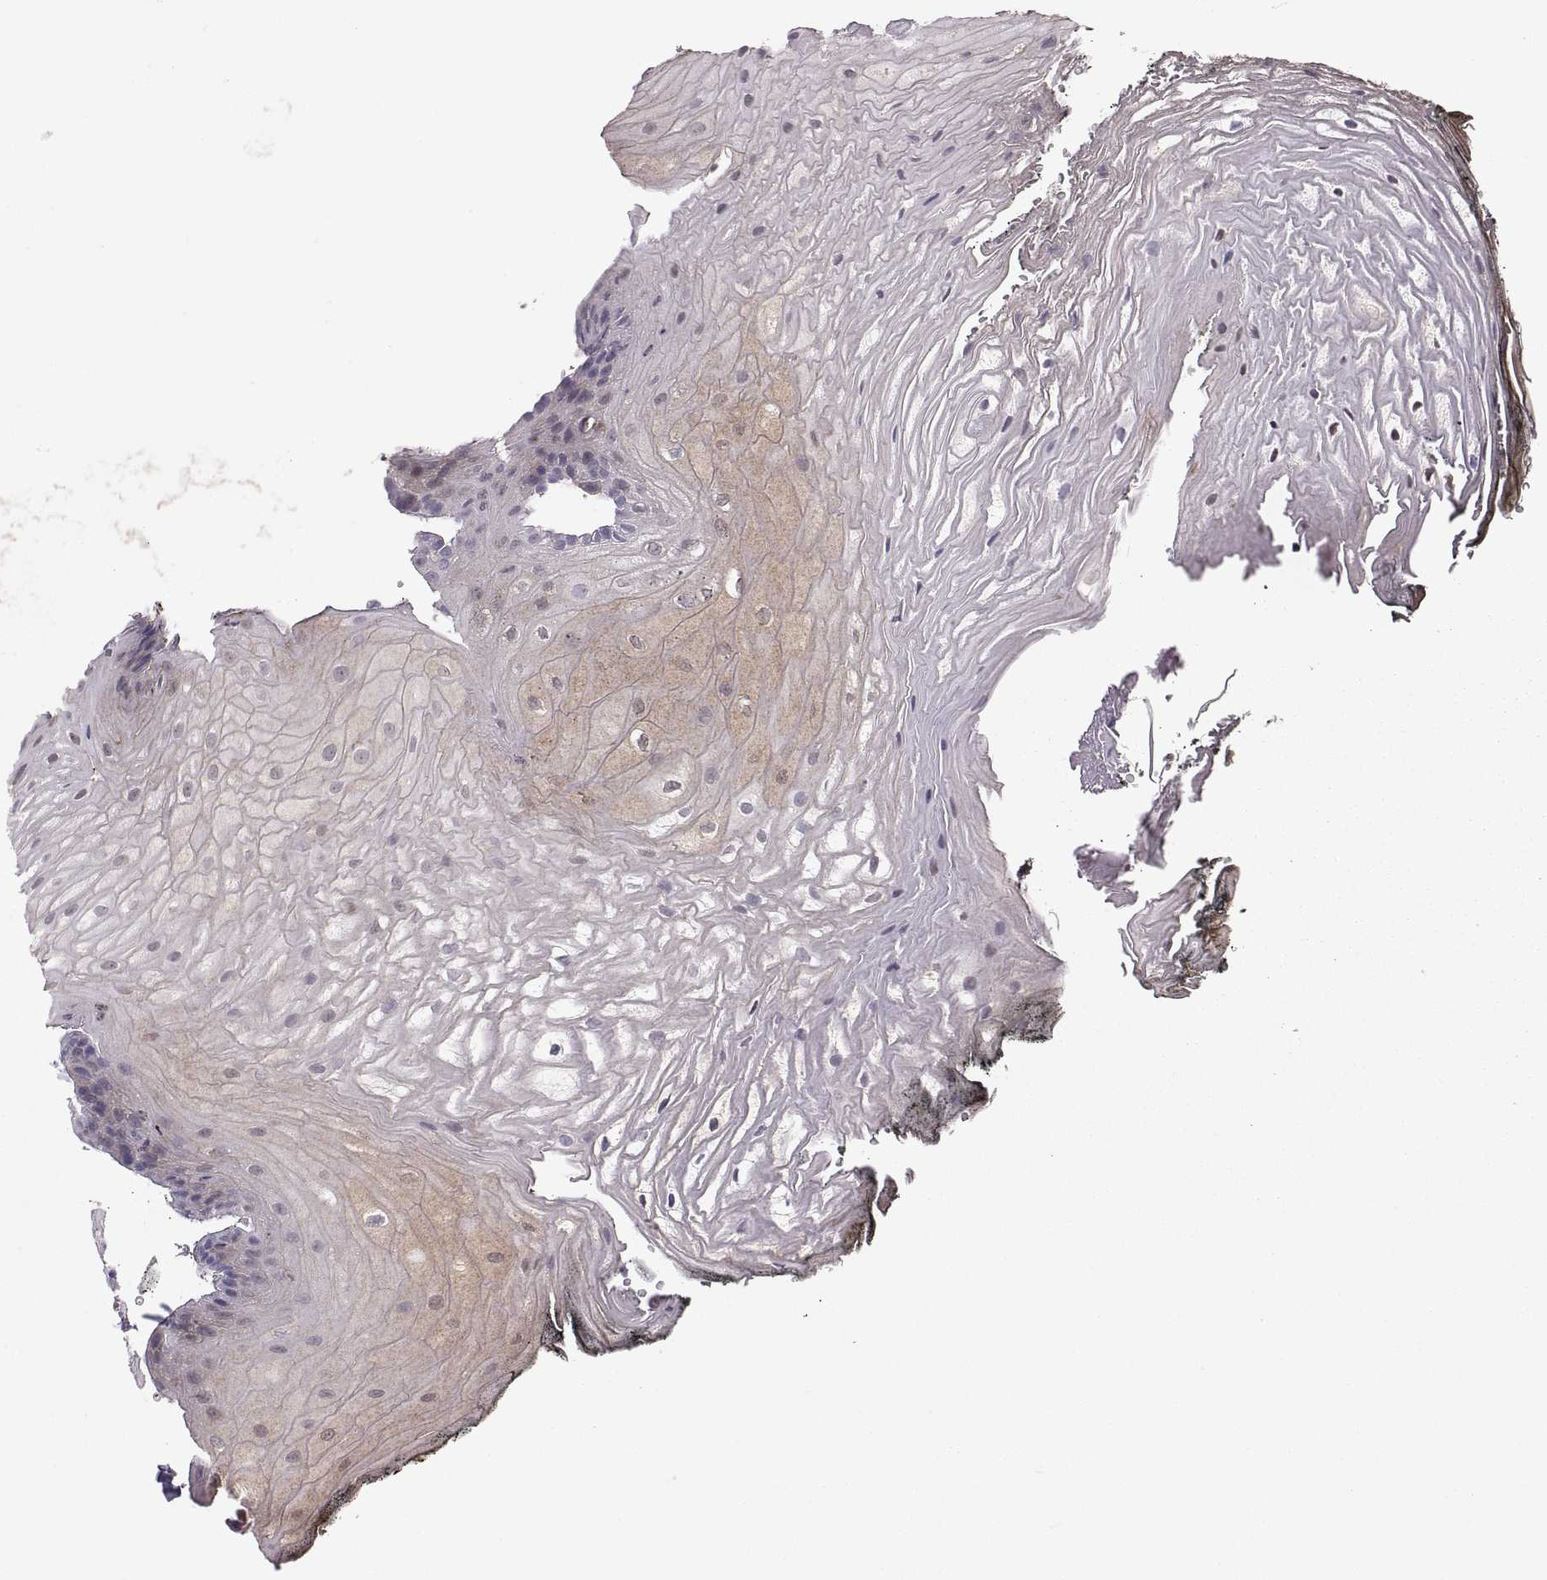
{"staining": {"intensity": "weak", "quantity": "<25%", "location": "cytoplasmic/membranous"}, "tissue": "oral mucosa", "cell_type": "Squamous epithelial cells", "image_type": "normal", "snomed": [{"axis": "morphology", "description": "Normal tissue, NOS"}, {"axis": "morphology", "description": "Squamous cell carcinoma, NOS"}, {"axis": "topography", "description": "Oral tissue"}, {"axis": "topography", "description": "Head-Neck"}], "caption": "DAB (3,3'-diaminobenzidine) immunohistochemical staining of unremarkable human oral mucosa demonstrates no significant staining in squamous epithelial cells. Brightfield microscopy of immunohistochemistry stained with DAB (brown) and hematoxylin (blue), captured at high magnification.", "gene": "EZR", "patient": {"sex": "male", "age": 65}}